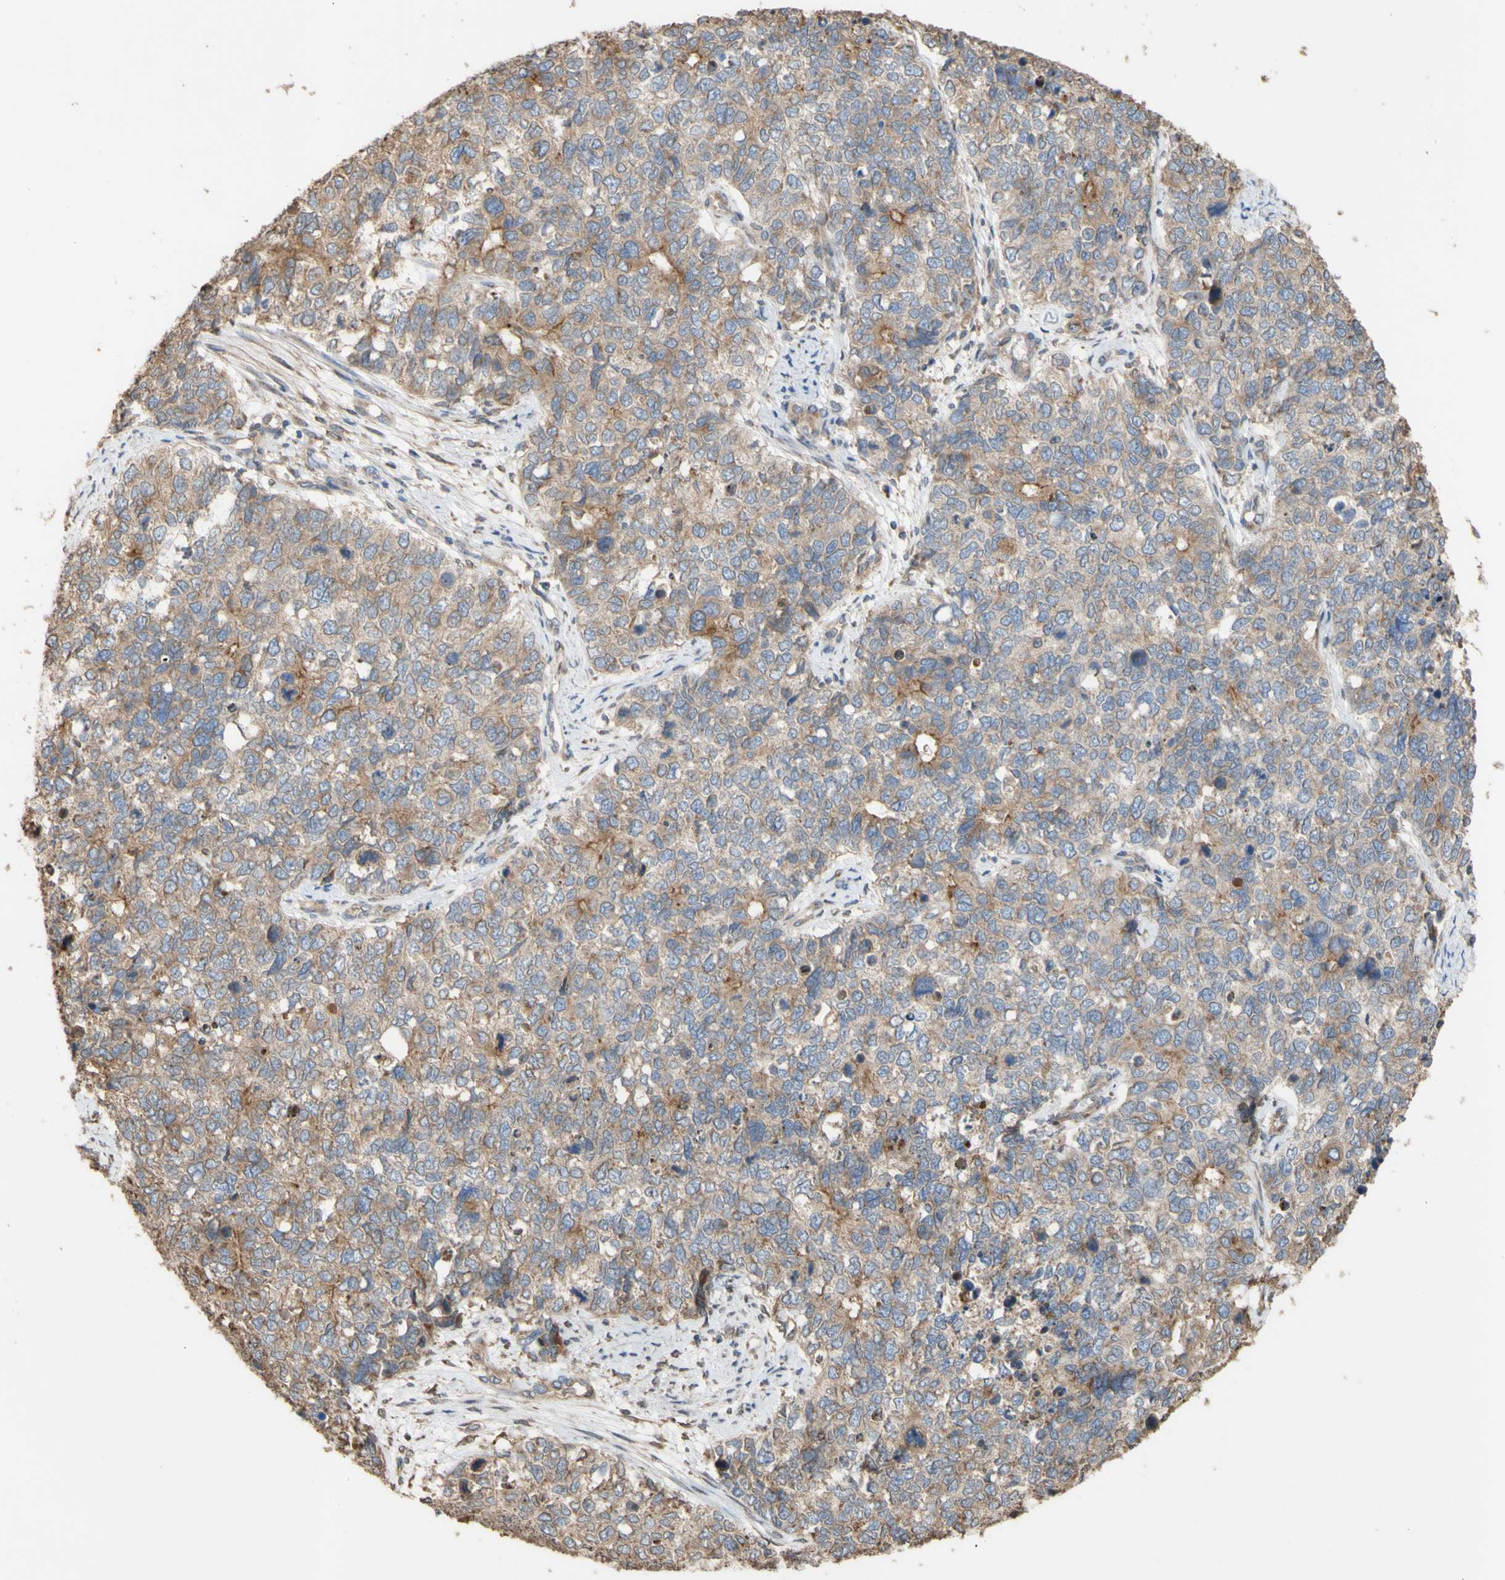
{"staining": {"intensity": "weak", "quantity": ">75%", "location": "cytoplasmic/membranous"}, "tissue": "cervical cancer", "cell_type": "Tumor cells", "image_type": "cancer", "snomed": [{"axis": "morphology", "description": "Squamous cell carcinoma, NOS"}, {"axis": "topography", "description": "Cervix"}], "caption": "The immunohistochemical stain labels weak cytoplasmic/membranous staining in tumor cells of cervical squamous cell carcinoma tissue. Nuclei are stained in blue.", "gene": "NECTIN3", "patient": {"sex": "female", "age": 63}}